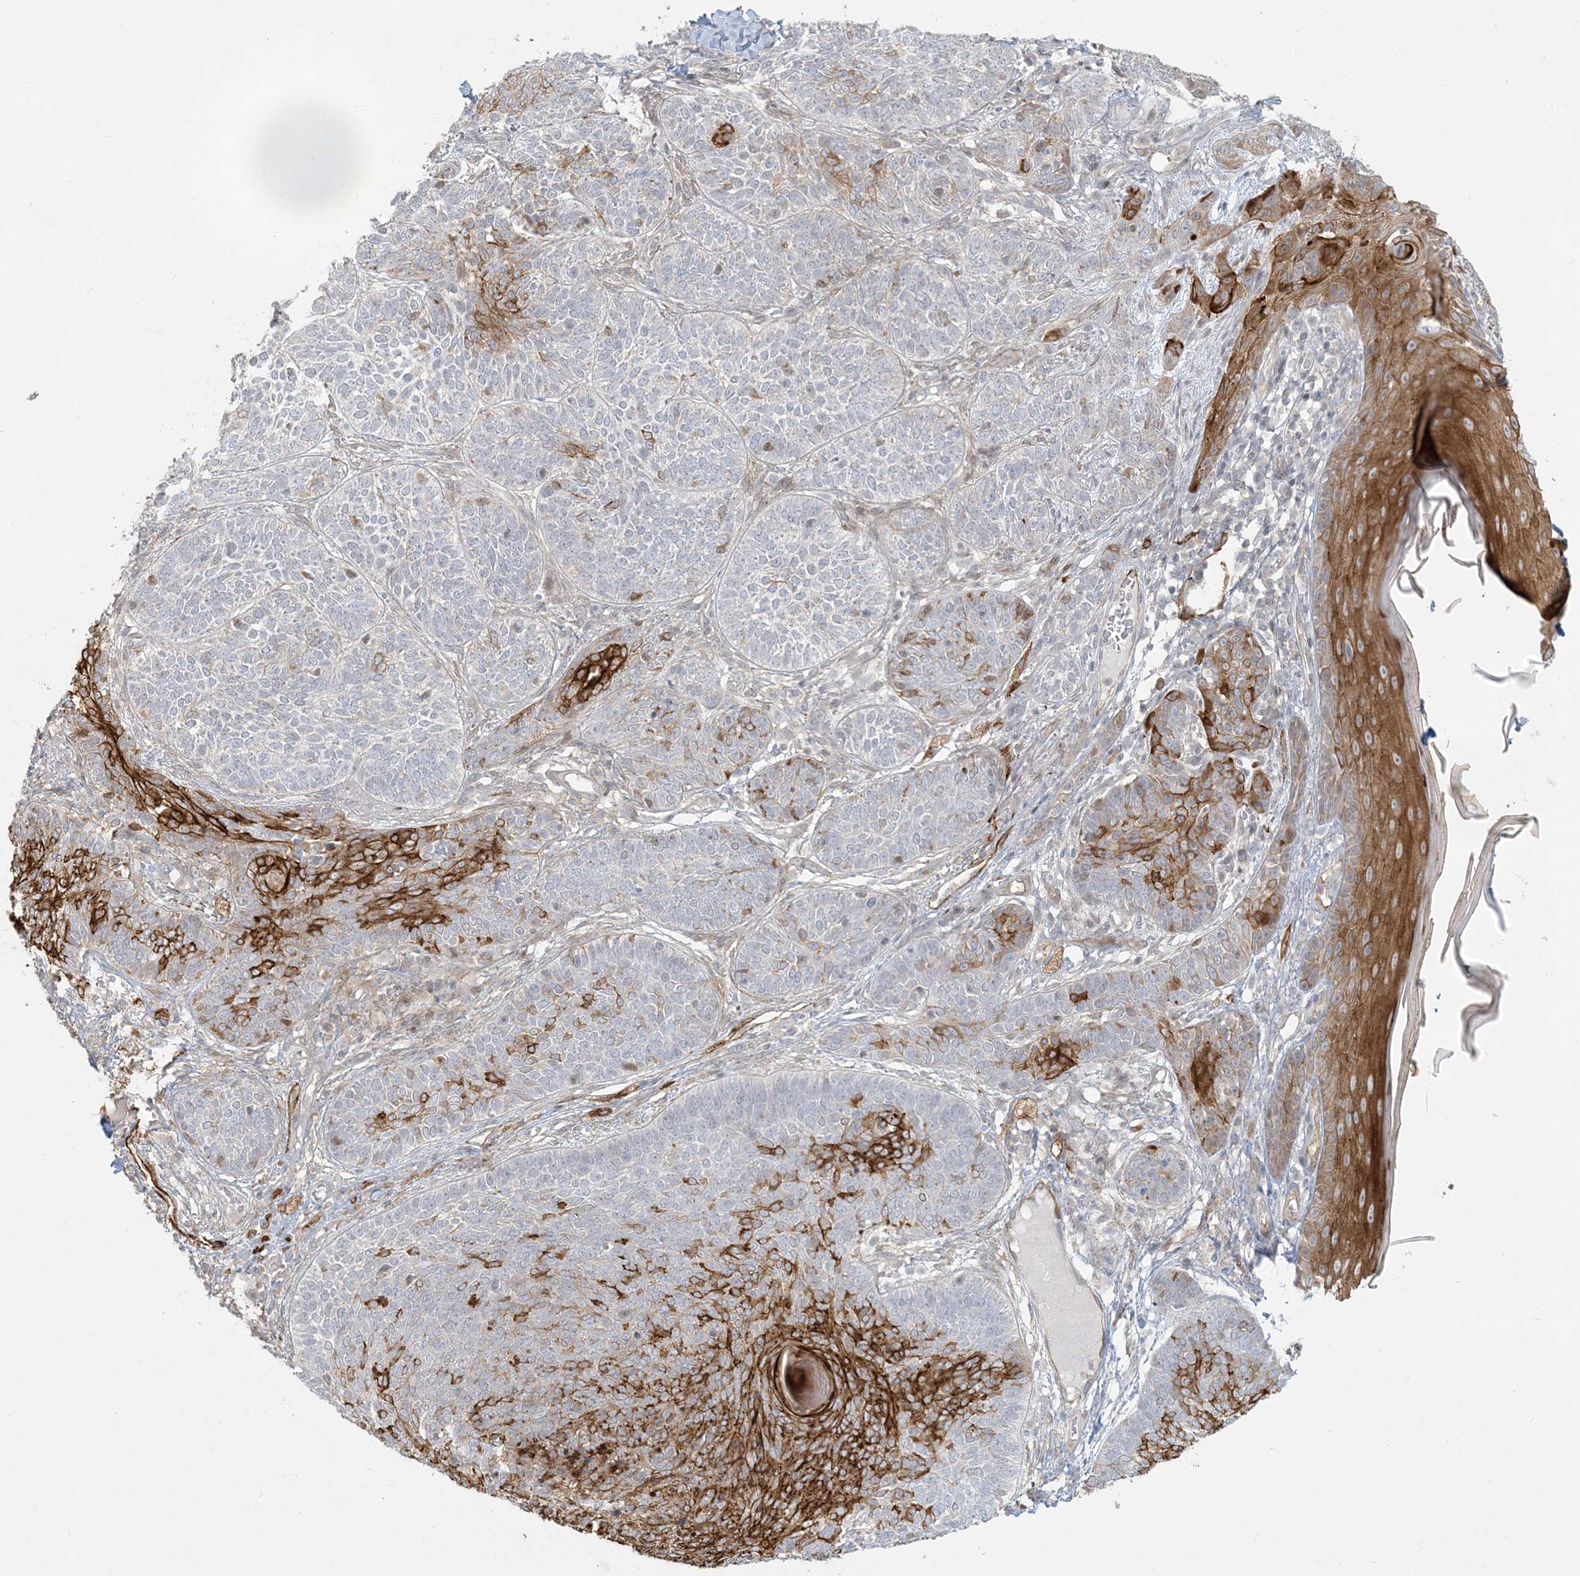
{"staining": {"intensity": "strong", "quantity": "25%-75%", "location": "cytoplasmic/membranous"}, "tissue": "skin cancer", "cell_type": "Tumor cells", "image_type": "cancer", "snomed": [{"axis": "morphology", "description": "Basal cell carcinoma"}, {"axis": "topography", "description": "Skin"}], "caption": "Skin cancer was stained to show a protein in brown. There is high levels of strong cytoplasmic/membranous positivity in about 25%-75% of tumor cells. (Brightfield microscopy of DAB IHC at high magnification).", "gene": "BCORL1", "patient": {"sex": "male", "age": 85}}